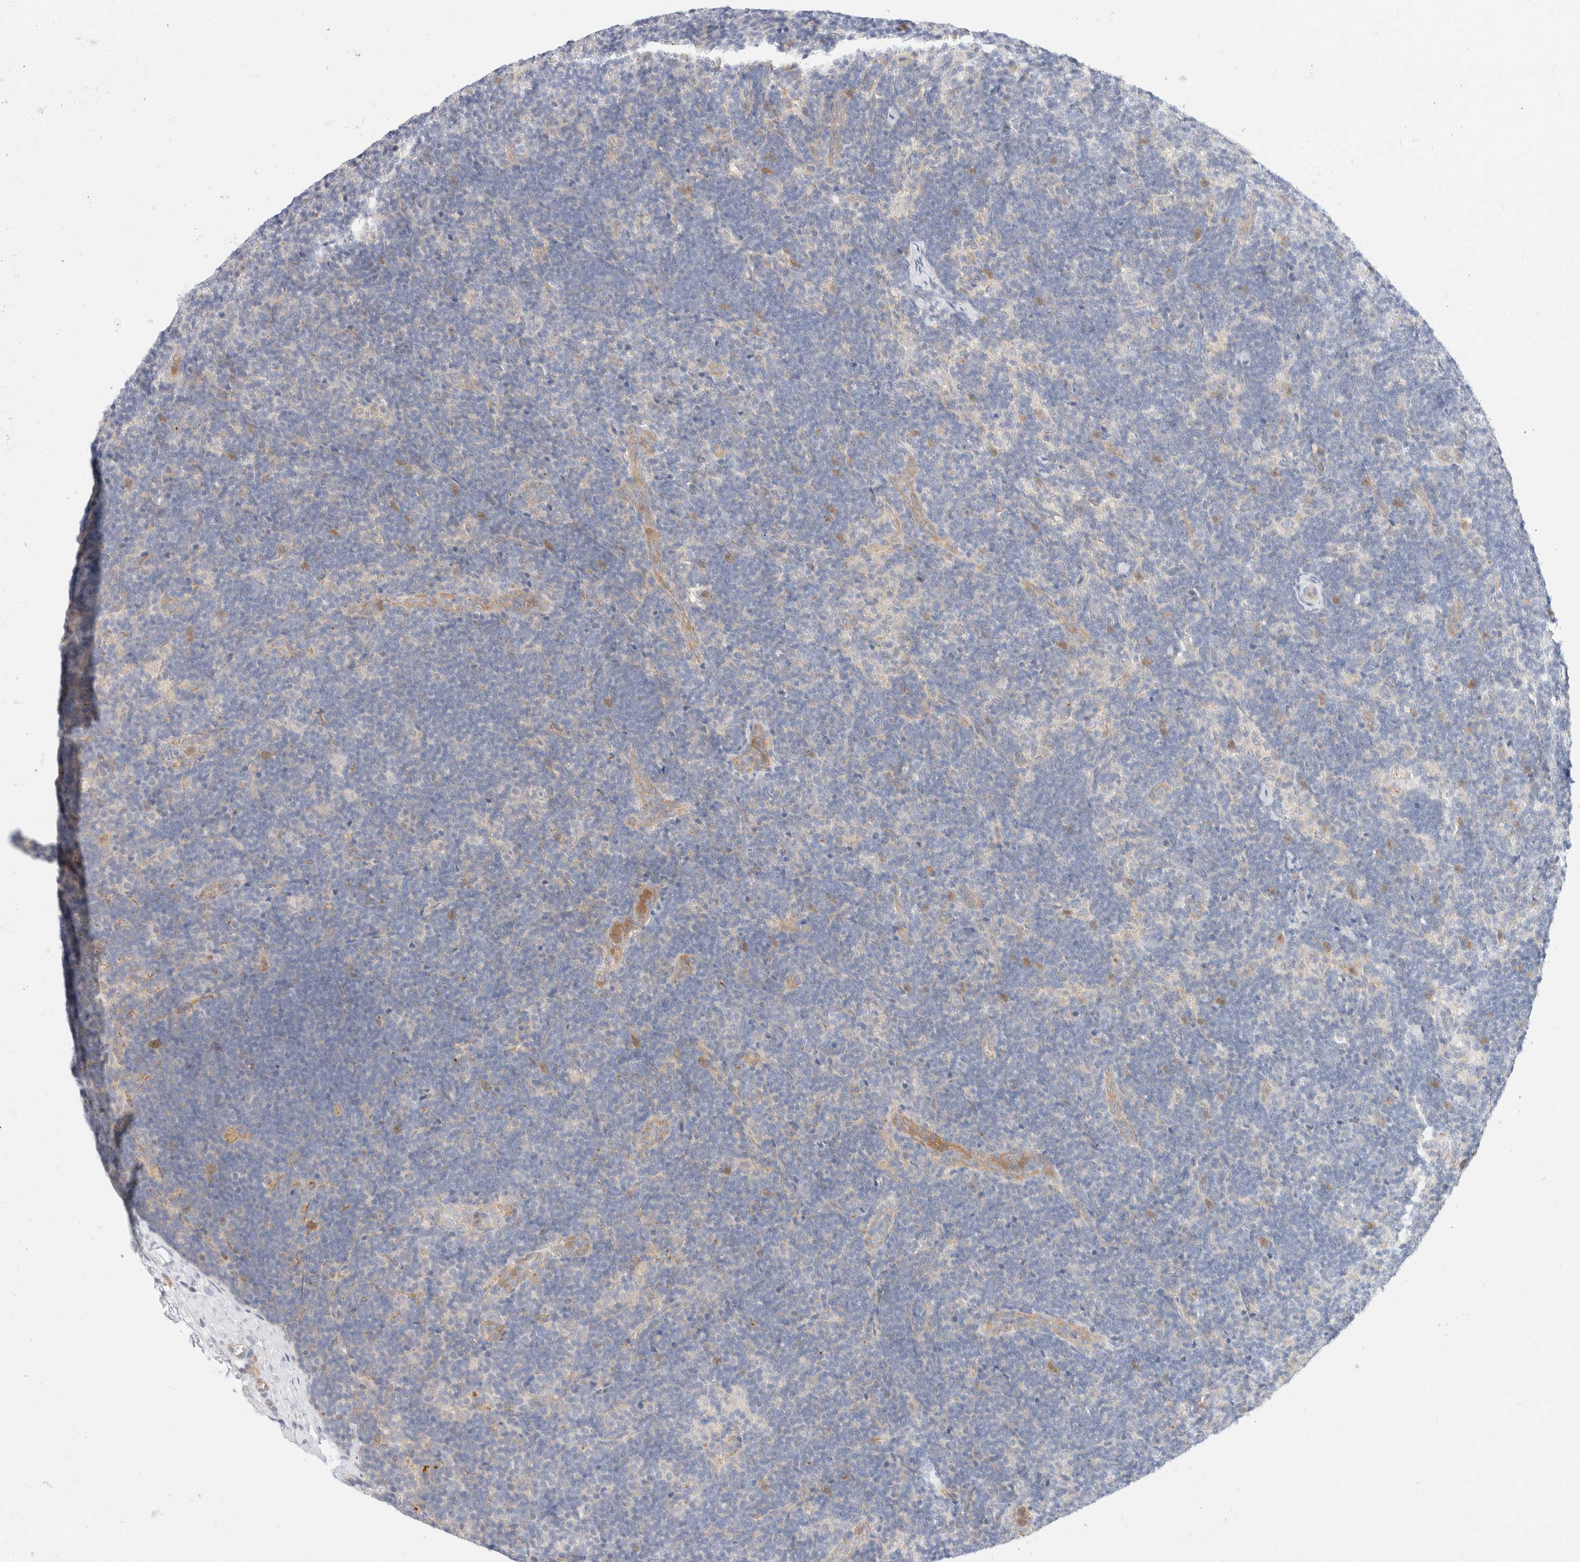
{"staining": {"intensity": "negative", "quantity": "none", "location": "none"}, "tissue": "lymph node", "cell_type": "Germinal center cells", "image_type": "normal", "snomed": [{"axis": "morphology", "description": "Normal tissue, NOS"}, {"axis": "topography", "description": "Lymph node"}], "caption": "This photomicrograph is of benign lymph node stained with immunohistochemistry to label a protein in brown with the nuclei are counter-stained blue. There is no expression in germinal center cells.", "gene": "UNC13B", "patient": {"sex": "female", "age": 22}}